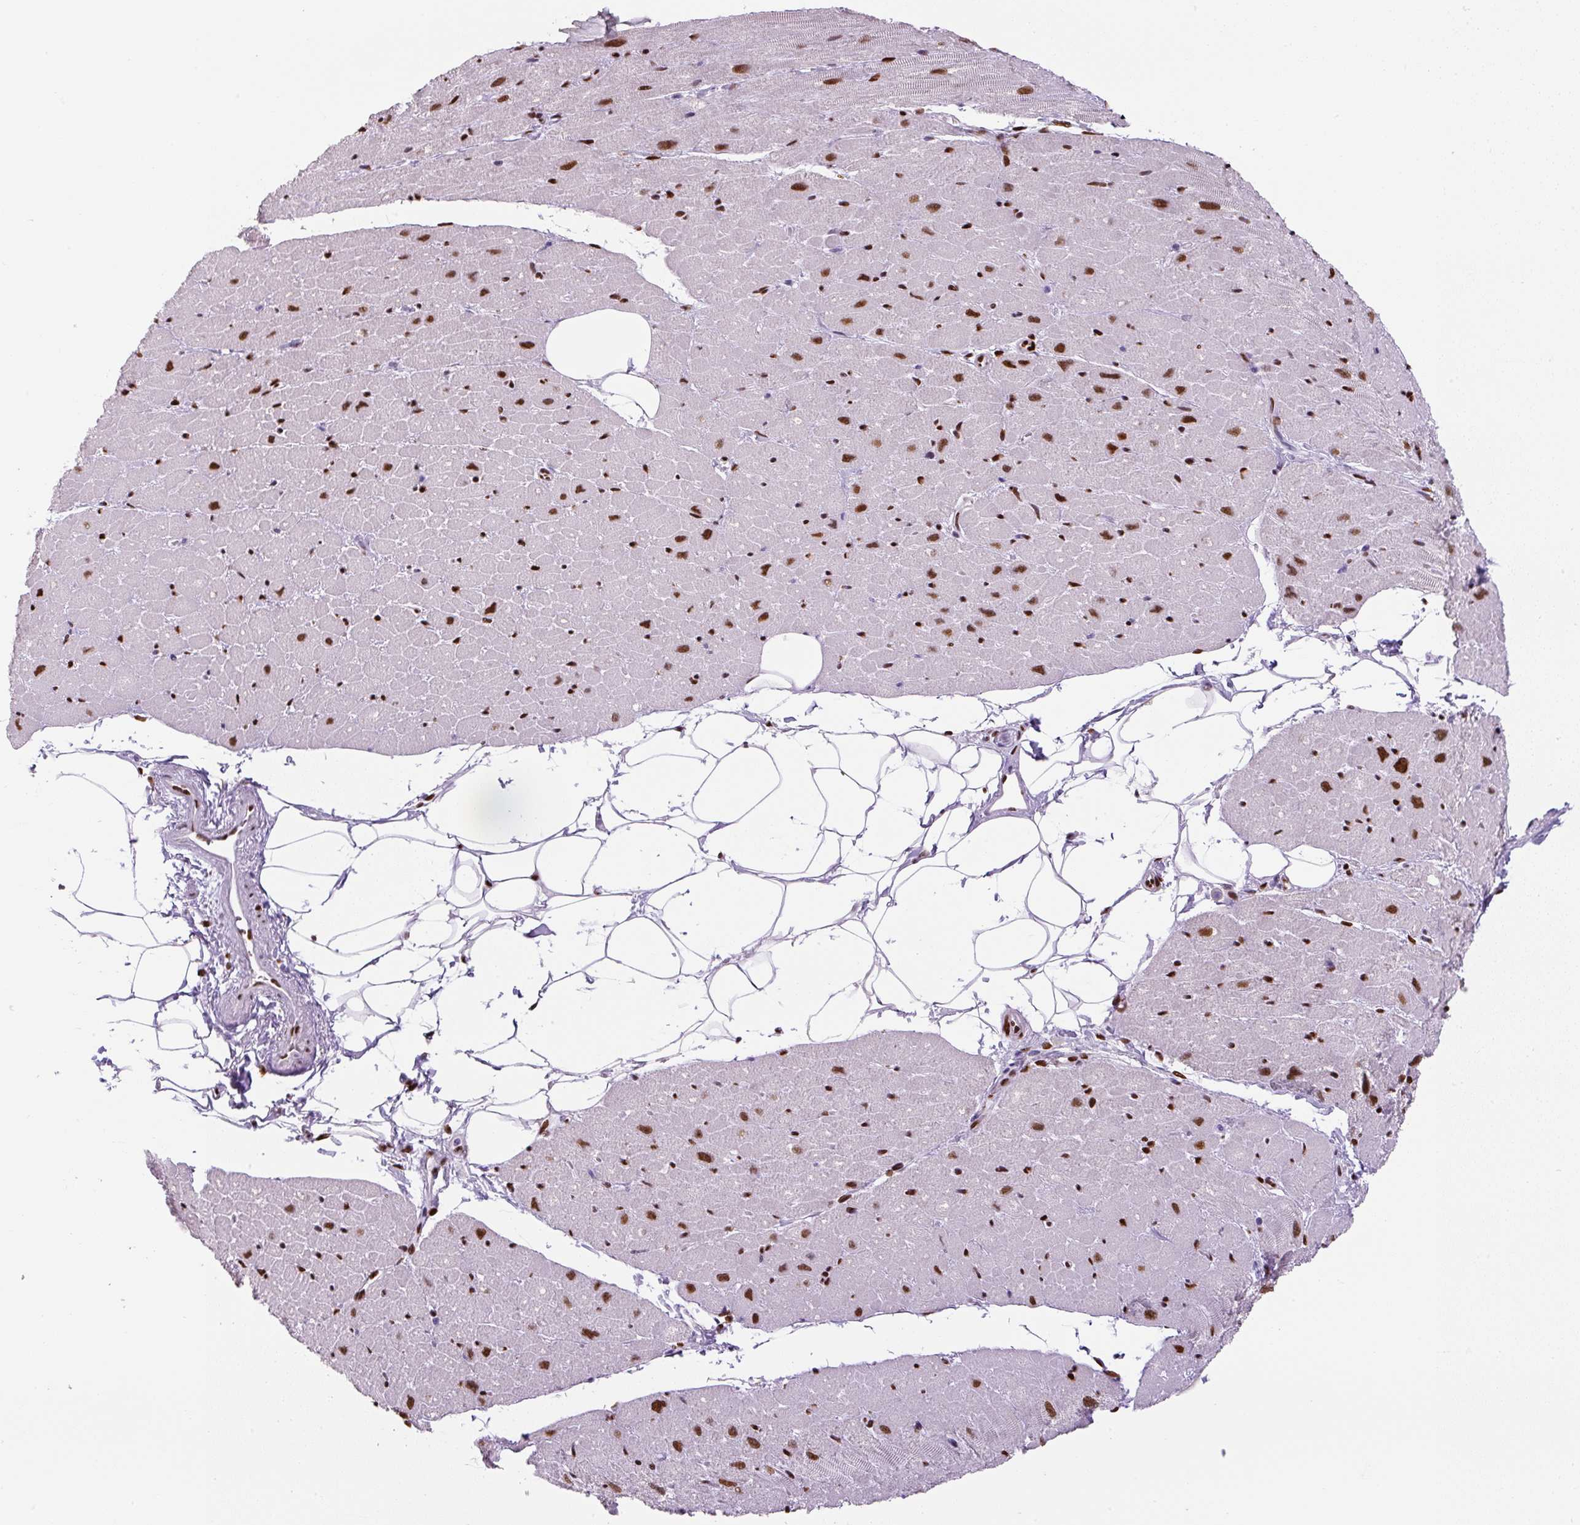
{"staining": {"intensity": "strong", "quantity": ">75%", "location": "nuclear"}, "tissue": "heart muscle", "cell_type": "Cardiomyocytes", "image_type": "normal", "snomed": [{"axis": "morphology", "description": "Normal tissue, NOS"}, {"axis": "topography", "description": "Heart"}], "caption": "This is an image of immunohistochemistry staining of benign heart muscle, which shows strong expression in the nuclear of cardiomyocytes.", "gene": "ZEB1", "patient": {"sex": "male", "age": 62}}